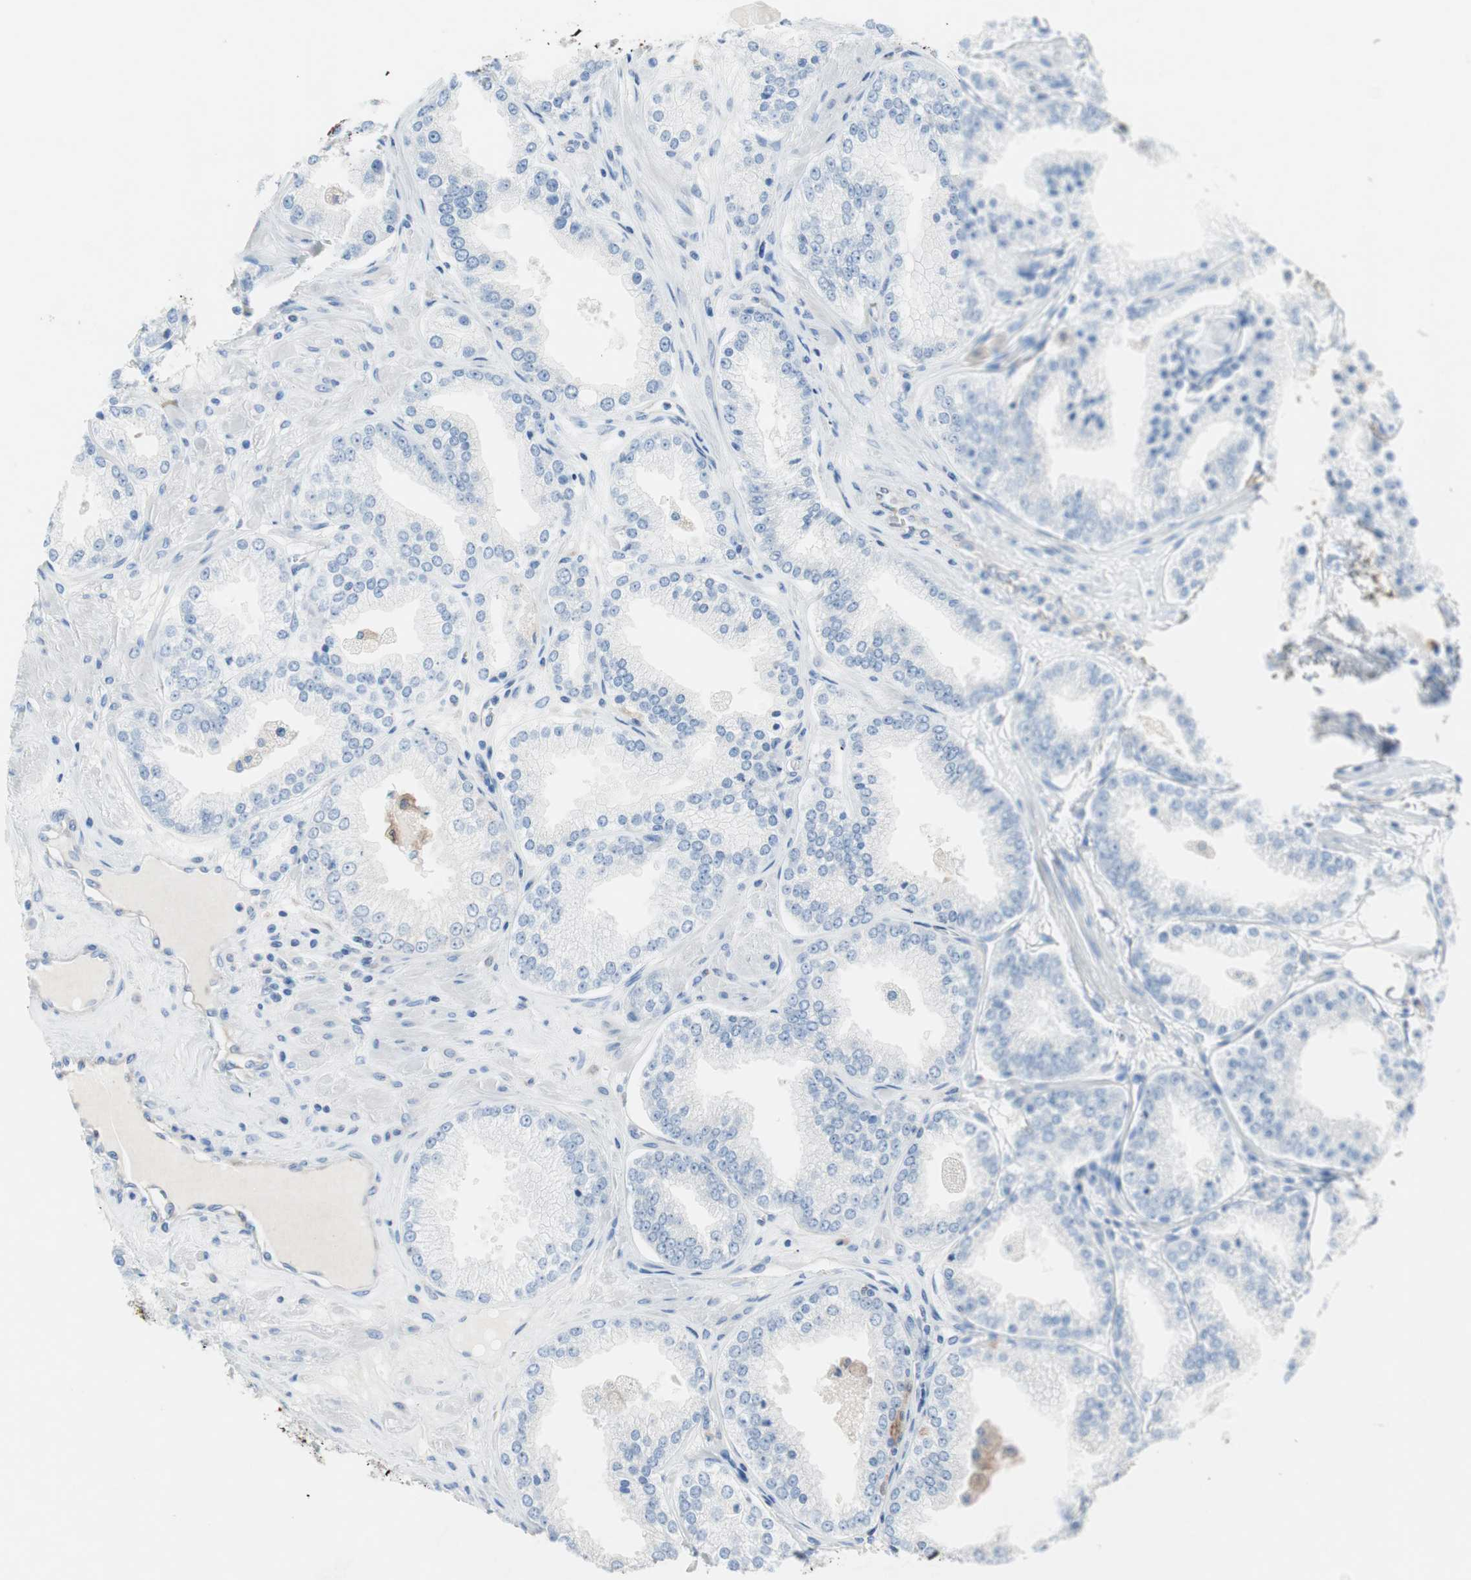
{"staining": {"intensity": "negative", "quantity": "none", "location": "none"}, "tissue": "prostate cancer", "cell_type": "Tumor cells", "image_type": "cancer", "snomed": [{"axis": "morphology", "description": "Adenocarcinoma, High grade"}, {"axis": "topography", "description": "Prostate"}], "caption": "Tumor cells are negative for protein expression in human prostate cancer (adenocarcinoma (high-grade)).", "gene": "GLUL", "patient": {"sex": "male", "age": 61}}